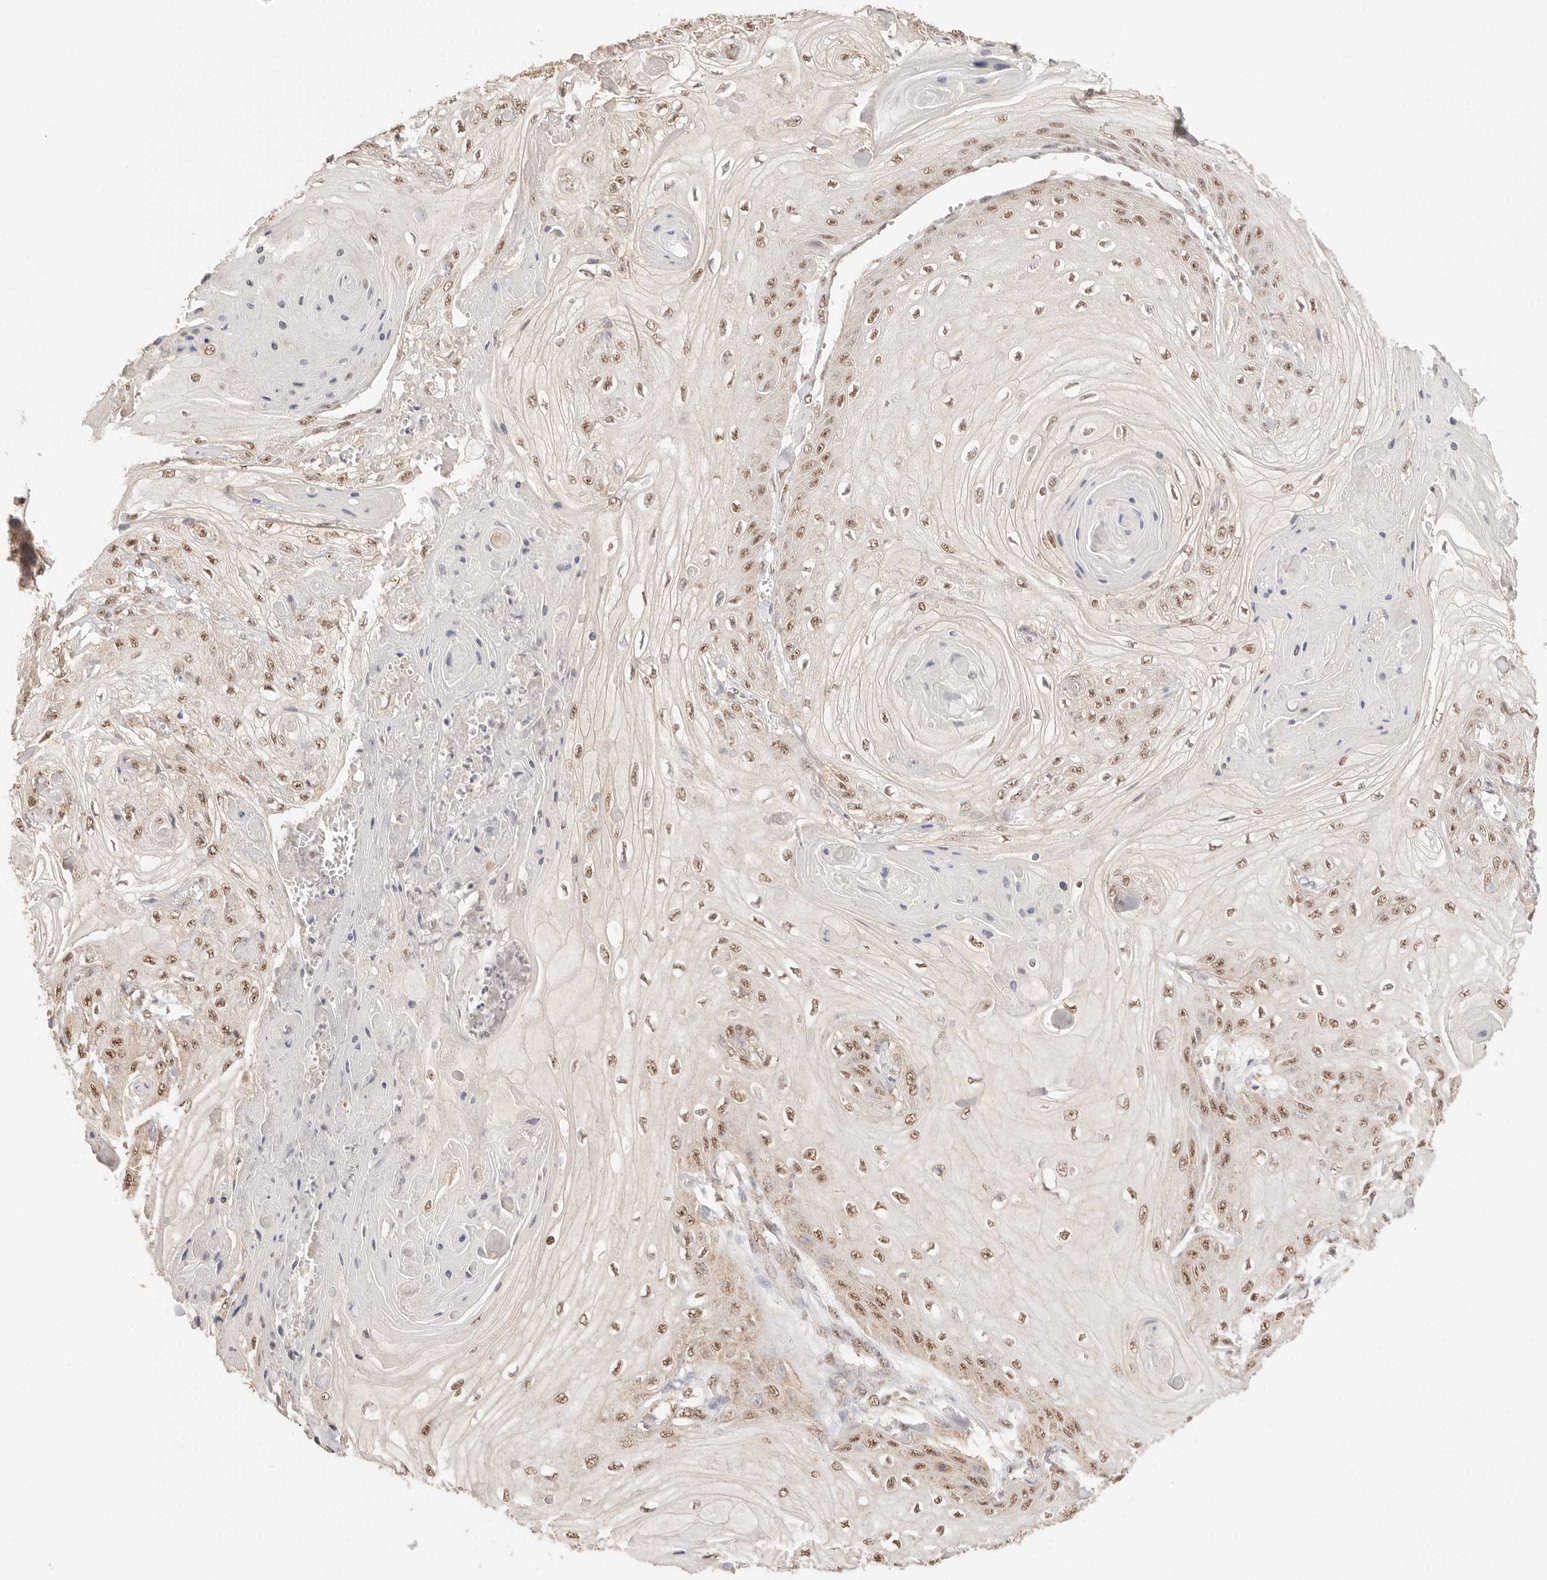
{"staining": {"intensity": "moderate", "quantity": ">75%", "location": "nuclear"}, "tissue": "skin cancer", "cell_type": "Tumor cells", "image_type": "cancer", "snomed": [{"axis": "morphology", "description": "Squamous cell carcinoma, NOS"}, {"axis": "topography", "description": "Skin"}], "caption": "Approximately >75% of tumor cells in squamous cell carcinoma (skin) reveal moderate nuclear protein positivity as visualized by brown immunohistochemical staining.", "gene": "IL1R2", "patient": {"sex": "male", "age": 74}}